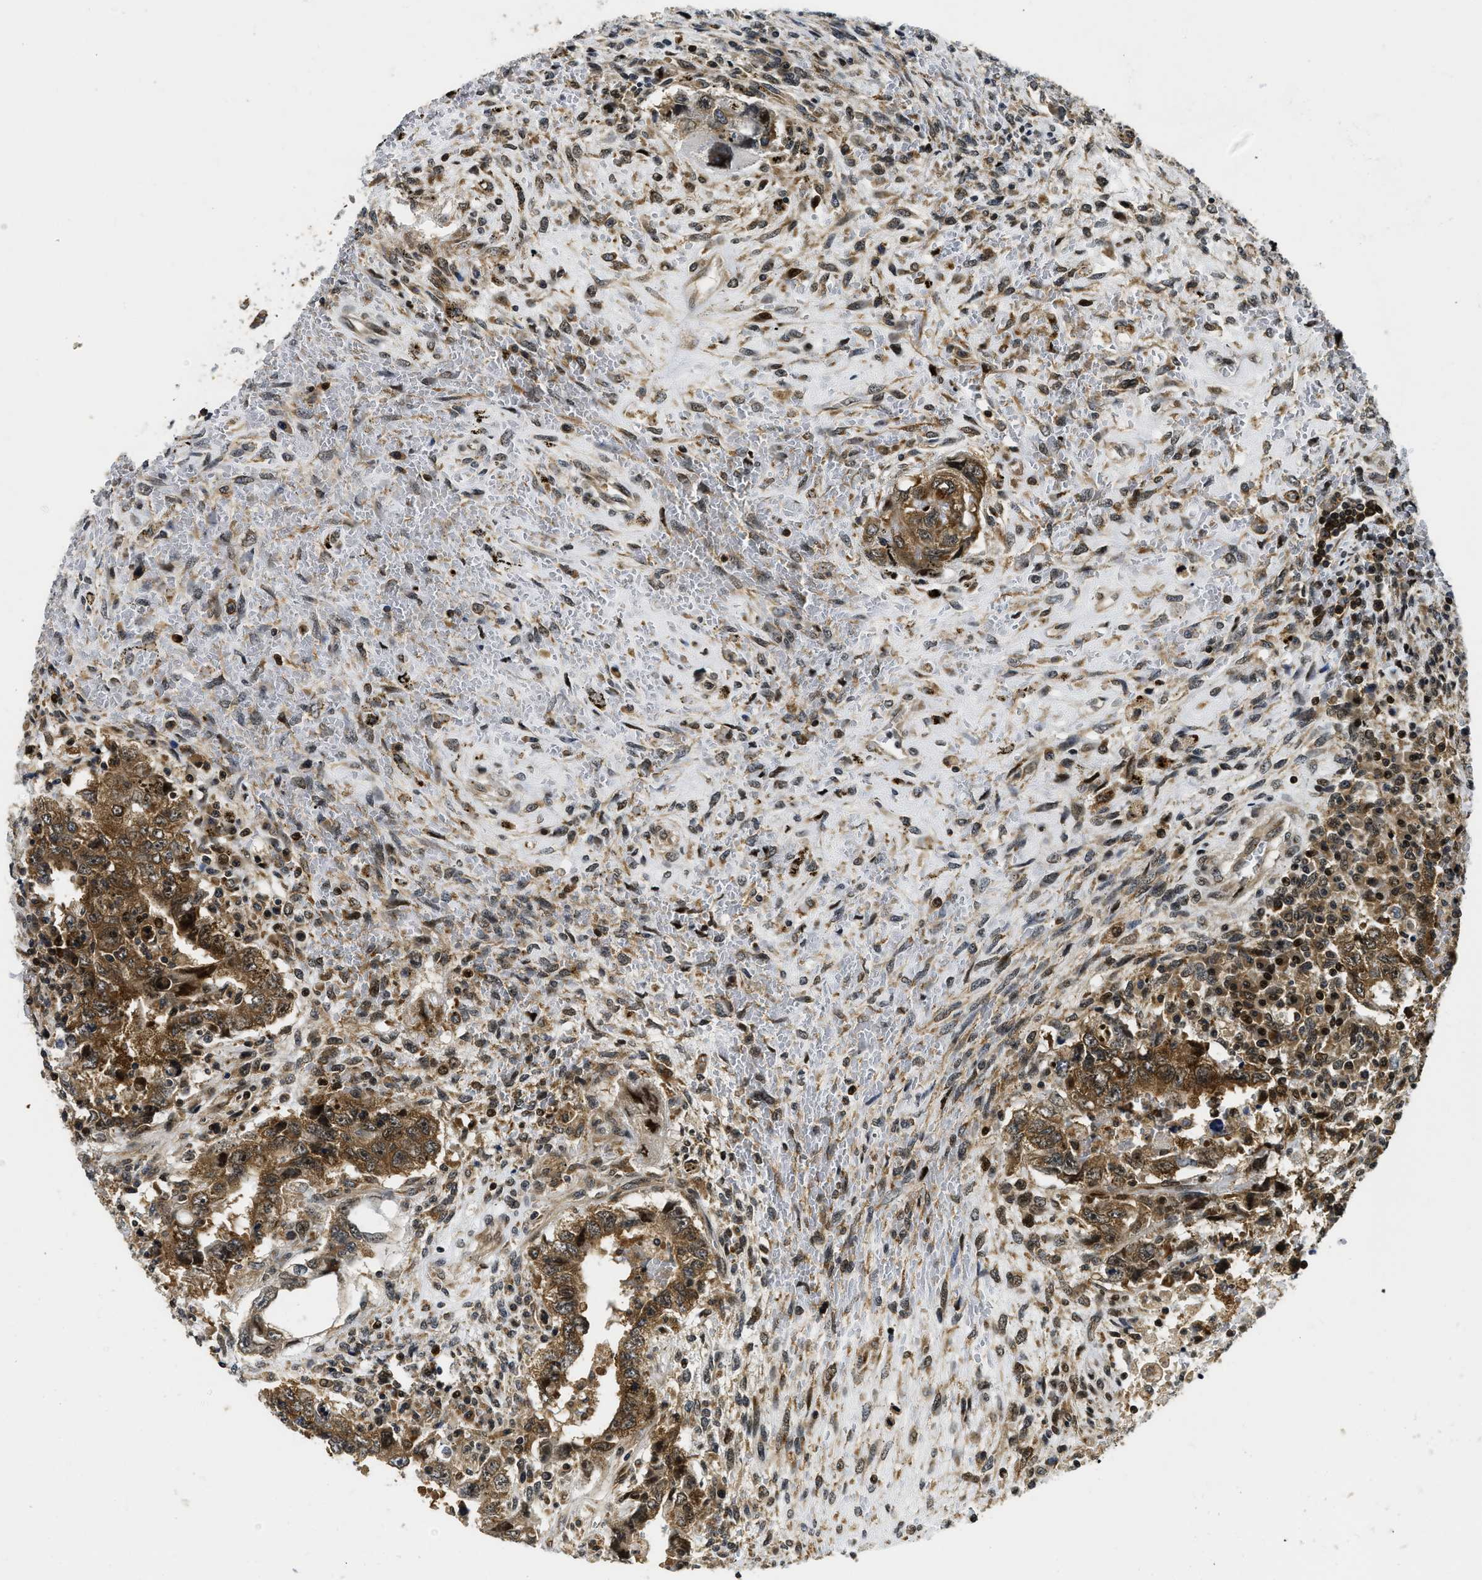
{"staining": {"intensity": "moderate", "quantity": ">75%", "location": "cytoplasmic/membranous"}, "tissue": "testis cancer", "cell_type": "Tumor cells", "image_type": "cancer", "snomed": [{"axis": "morphology", "description": "Carcinoma, Embryonal, NOS"}, {"axis": "topography", "description": "Testis"}], "caption": "Human testis embryonal carcinoma stained with a protein marker displays moderate staining in tumor cells.", "gene": "ADSL", "patient": {"sex": "male", "age": 26}}